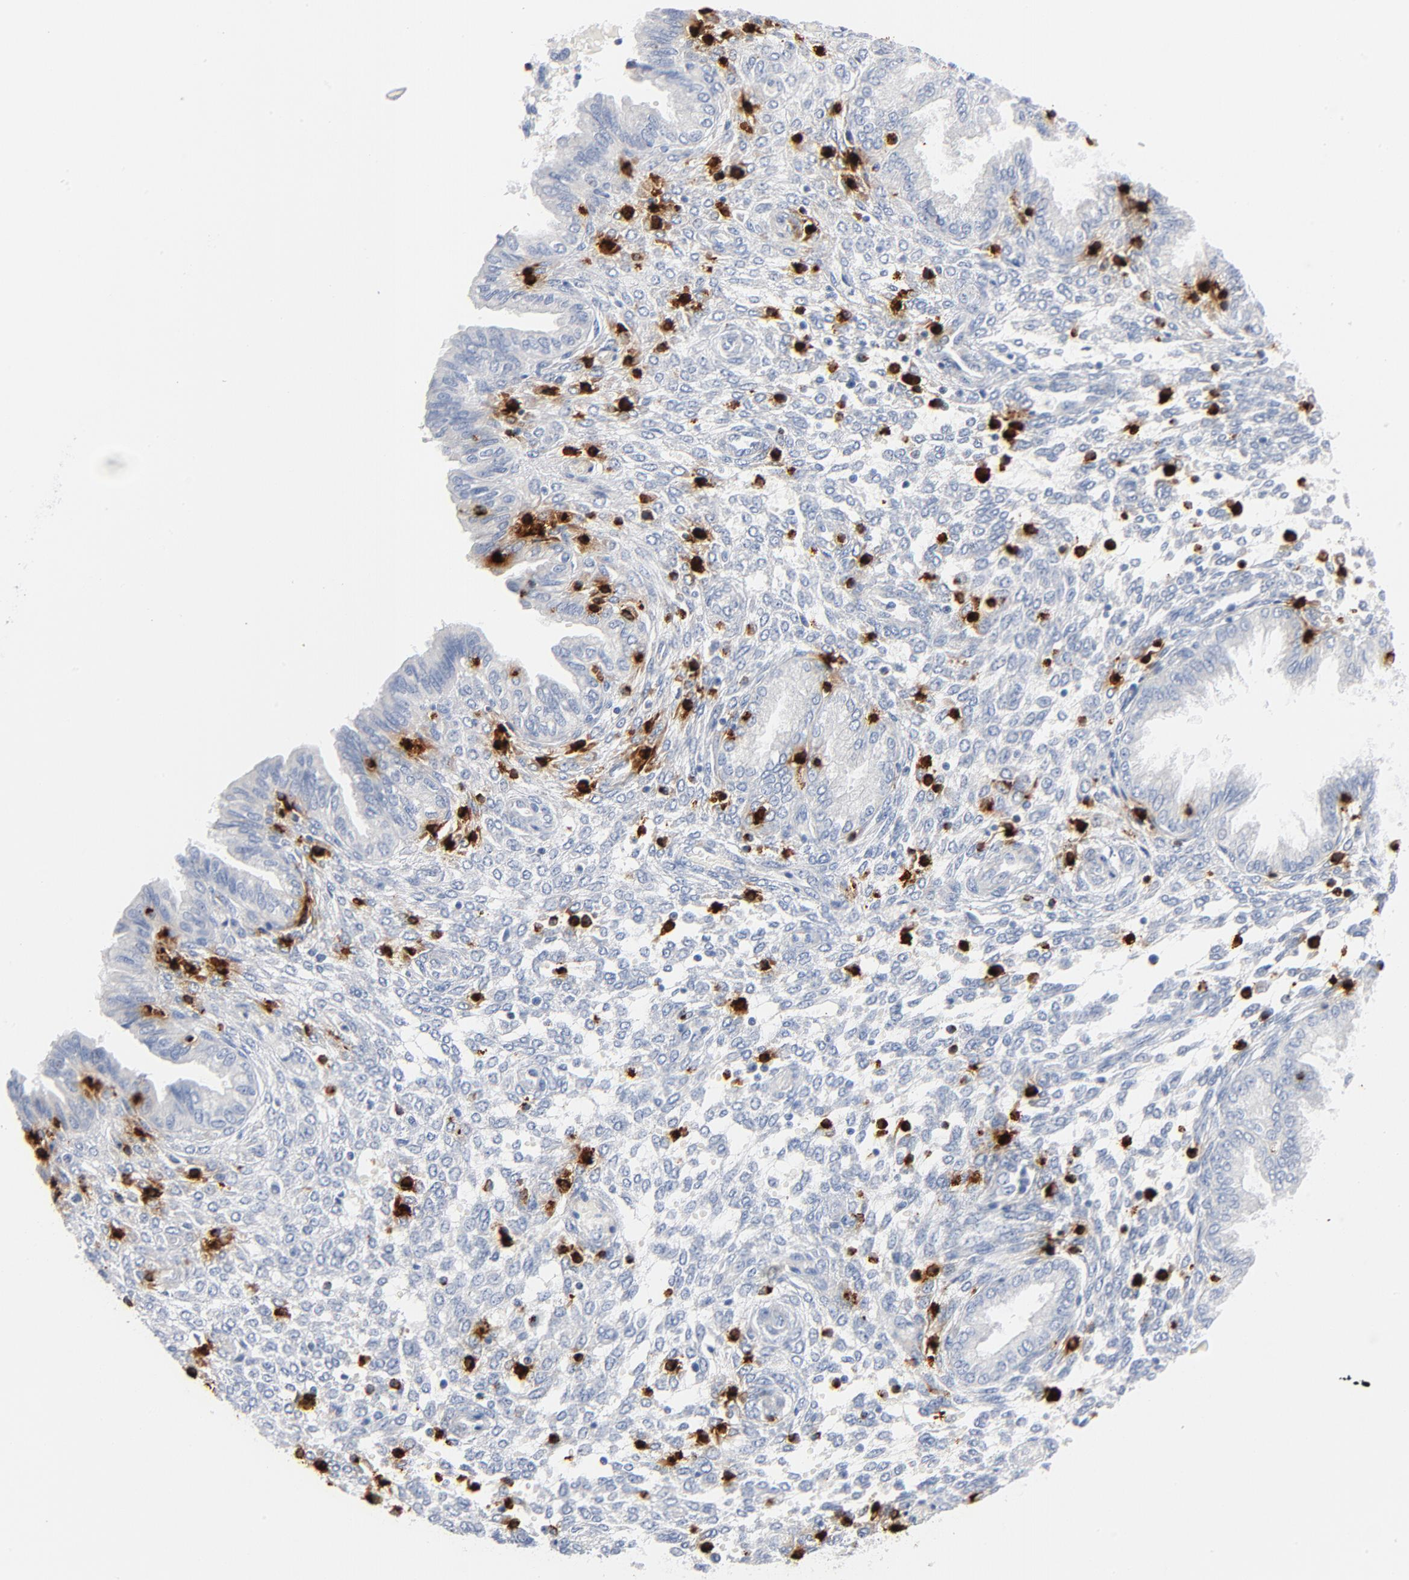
{"staining": {"intensity": "negative", "quantity": "none", "location": "none"}, "tissue": "endometrium", "cell_type": "Cells in endometrial stroma", "image_type": "normal", "snomed": [{"axis": "morphology", "description": "Normal tissue, NOS"}, {"axis": "topography", "description": "Endometrium"}], "caption": "Immunohistochemistry (IHC) of benign human endometrium exhibits no staining in cells in endometrial stroma.", "gene": "GZMB", "patient": {"sex": "female", "age": 33}}